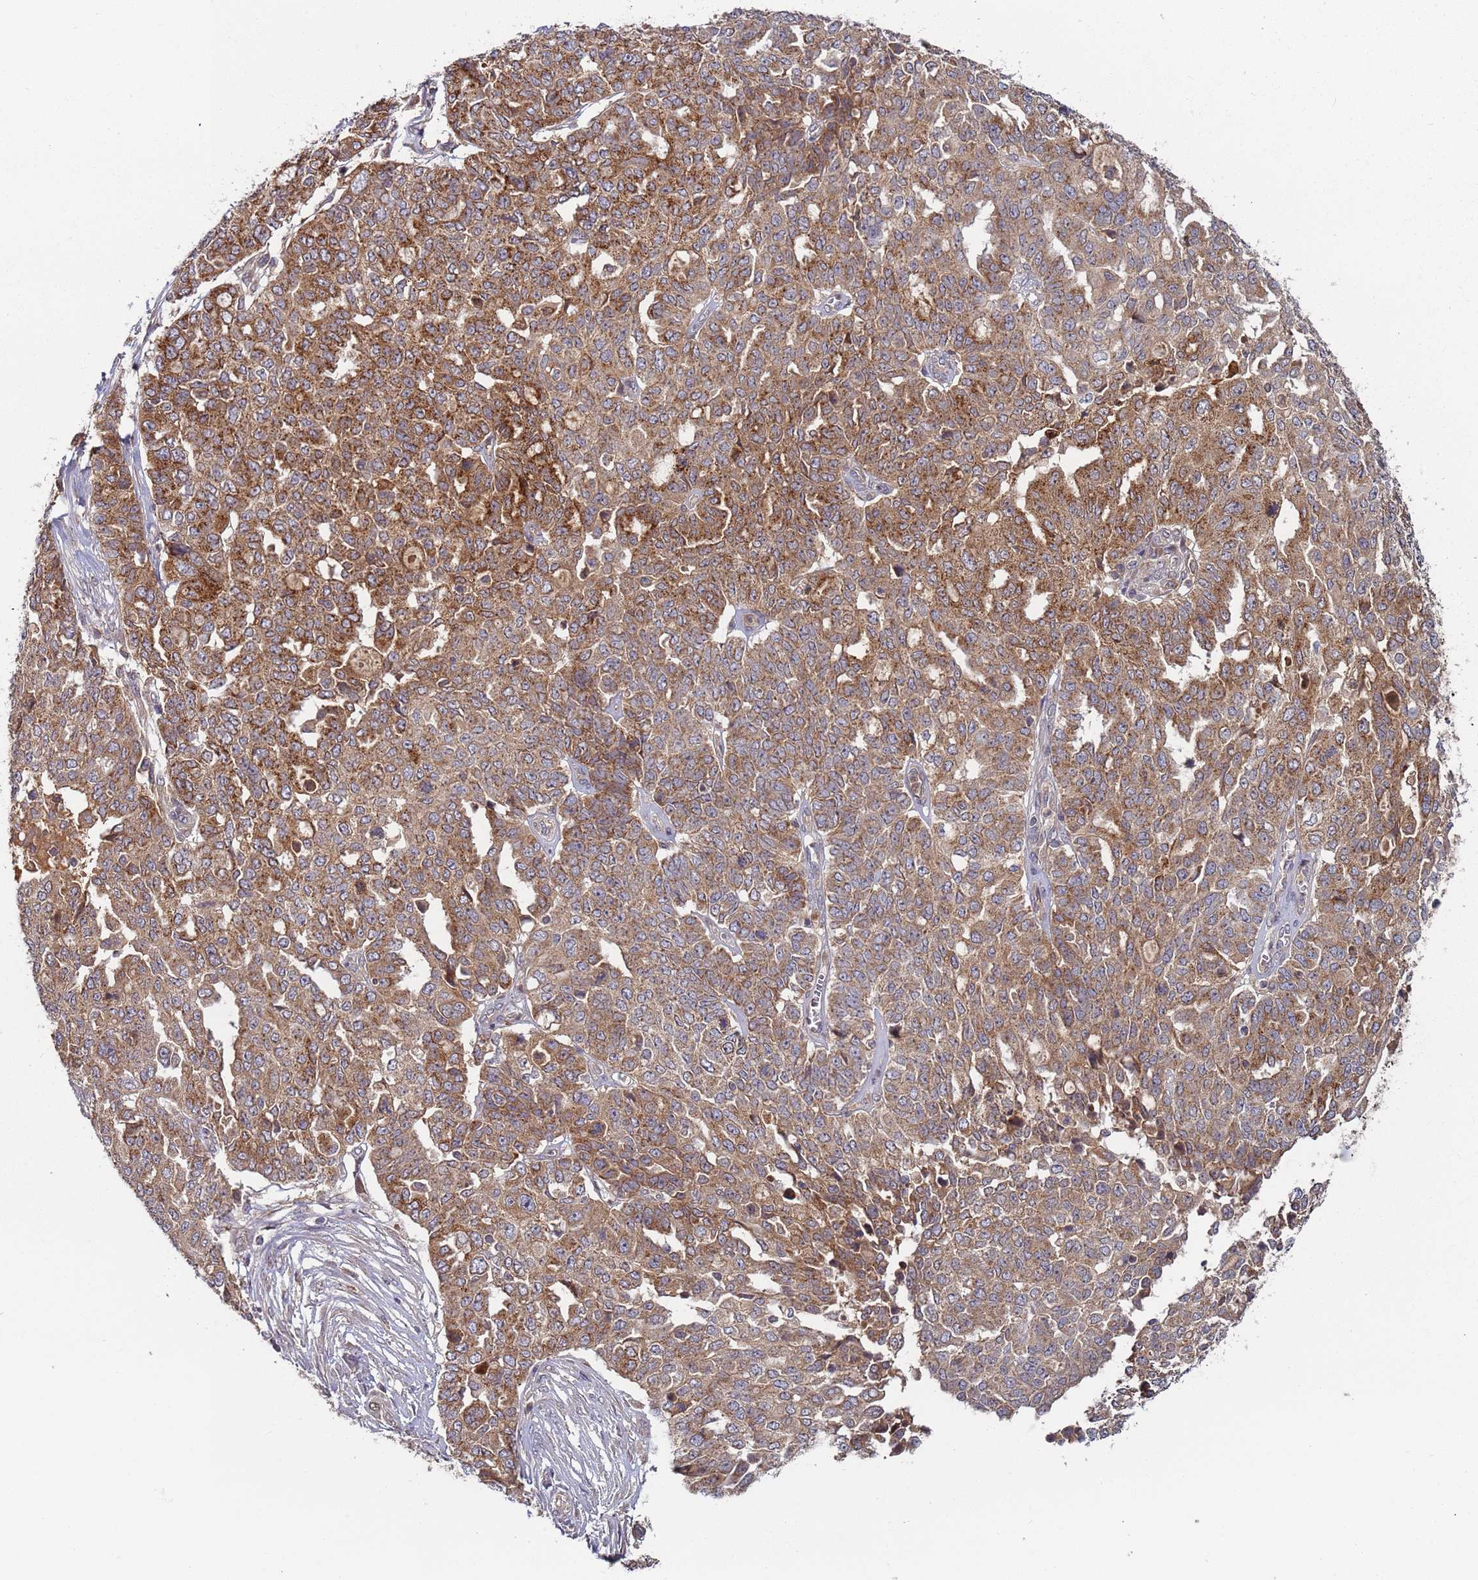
{"staining": {"intensity": "moderate", "quantity": ">75%", "location": "cytoplasmic/membranous"}, "tissue": "ovarian cancer", "cell_type": "Tumor cells", "image_type": "cancer", "snomed": [{"axis": "morphology", "description": "Cystadenocarcinoma, serous, NOS"}, {"axis": "topography", "description": "Soft tissue"}, {"axis": "topography", "description": "Ovary"}], "caption": "Brown immunohistochemical staining in ovarian cancer demonstrates moderate cytoplasmic/membranous expression in about >75% of tumor cells. (DAB (3,3'-diaminobenzidine) IHC, brown staining for protein, blue staining for nuclei).", "gene": "OR5A2", "patient": {"sex": "female", "age": 57}}